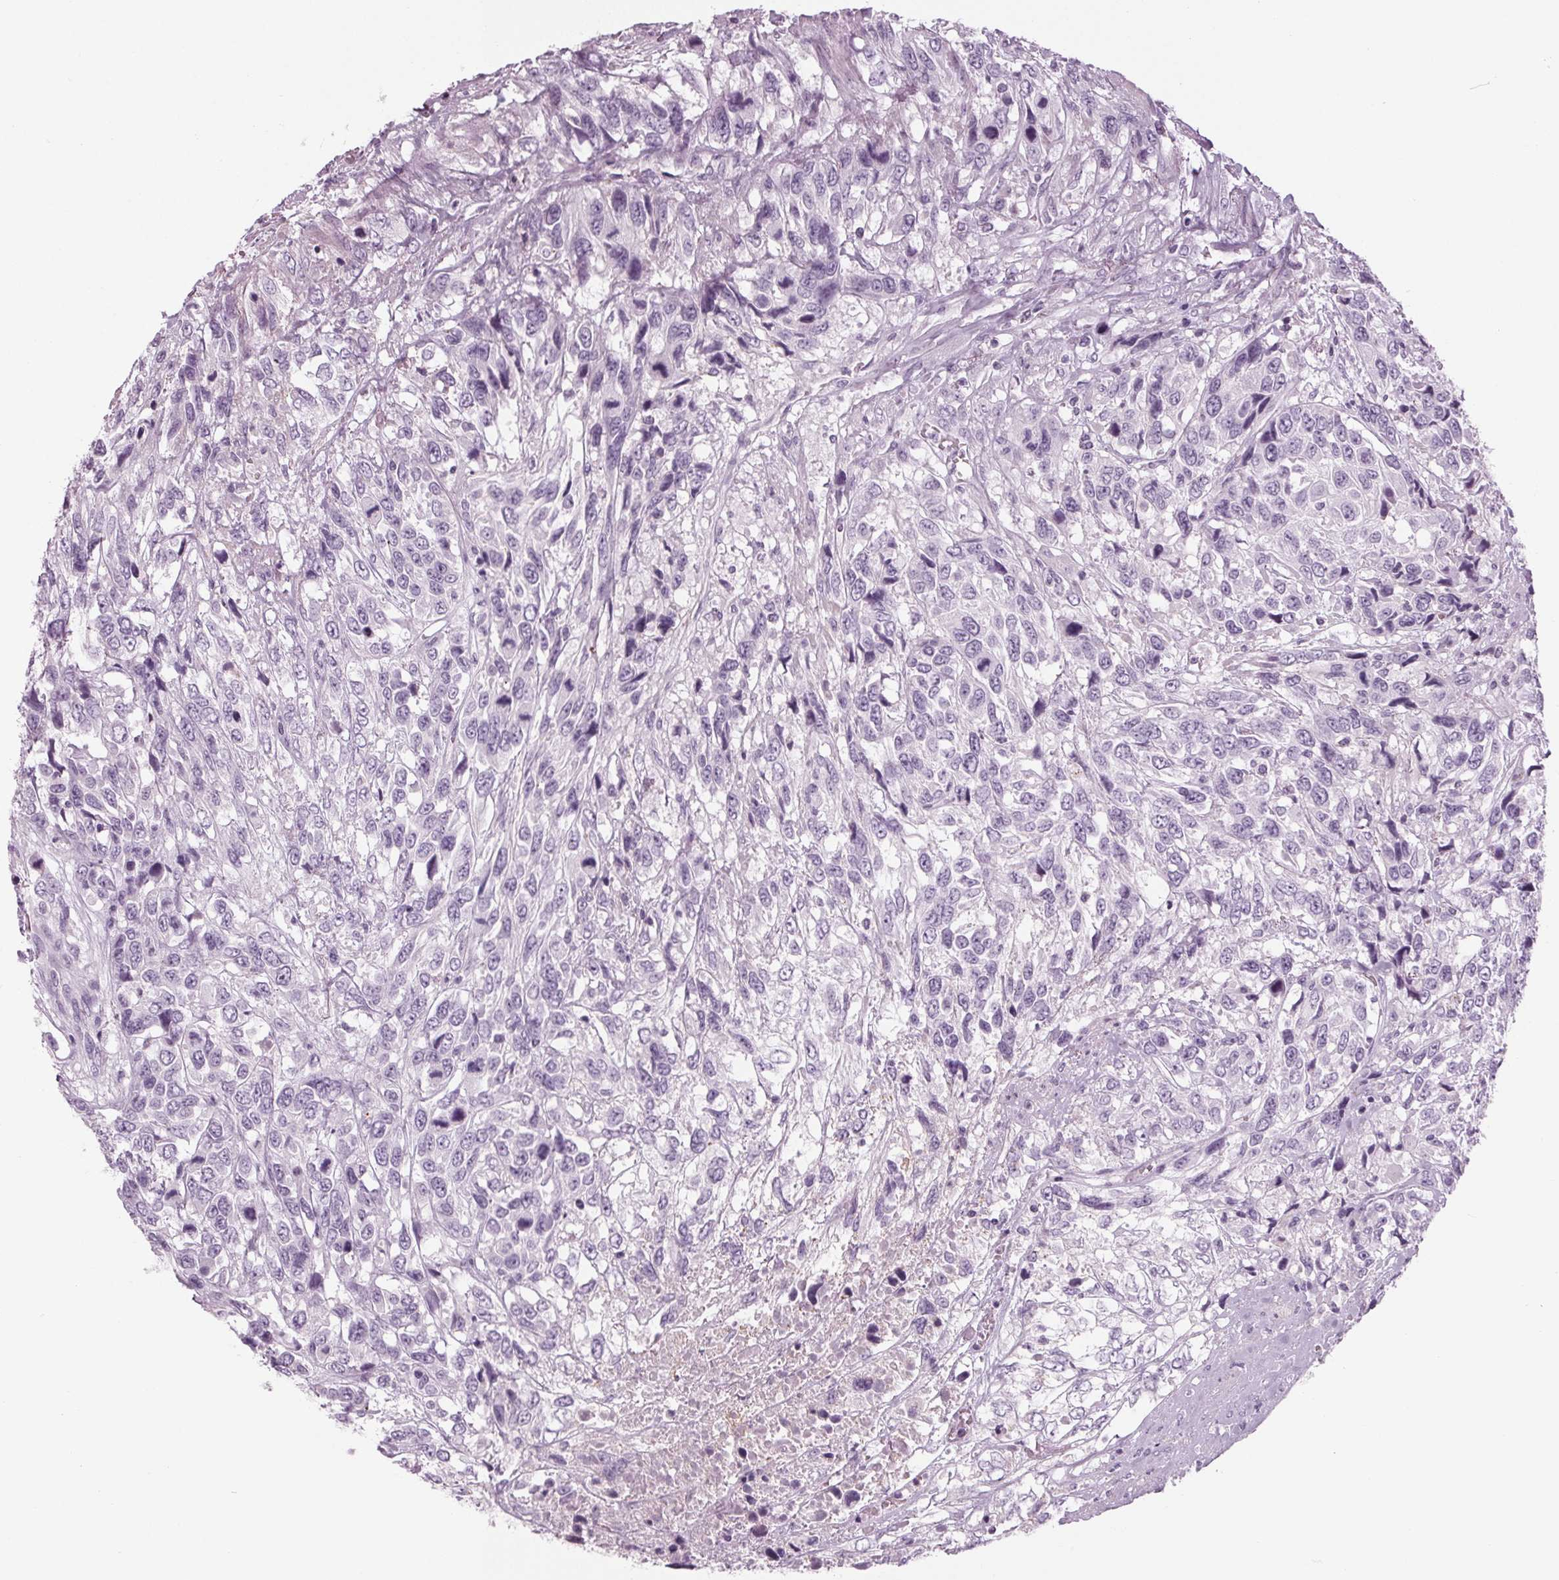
{"staining": {"intensity": "negative", "quantity": "none", "location": "none"}, "tissue": "urothelial cancer", "cell_type": "Tumor cells", "image_type": "cancer", "snomed": [{"axis": "morphology", "description": "Urothelial carcinoma, High grade"}, {"axis": "topography", "description": "Urinary bladder"}], "caption": "Immunohistochemistry micrograph of neoplastic tissue: urothelial cancer stained with DAB demonstrates no significant protein expression in tumor cells.", "gene": "CYP3A43", "patient": {"sex": "female", "age": 70}}